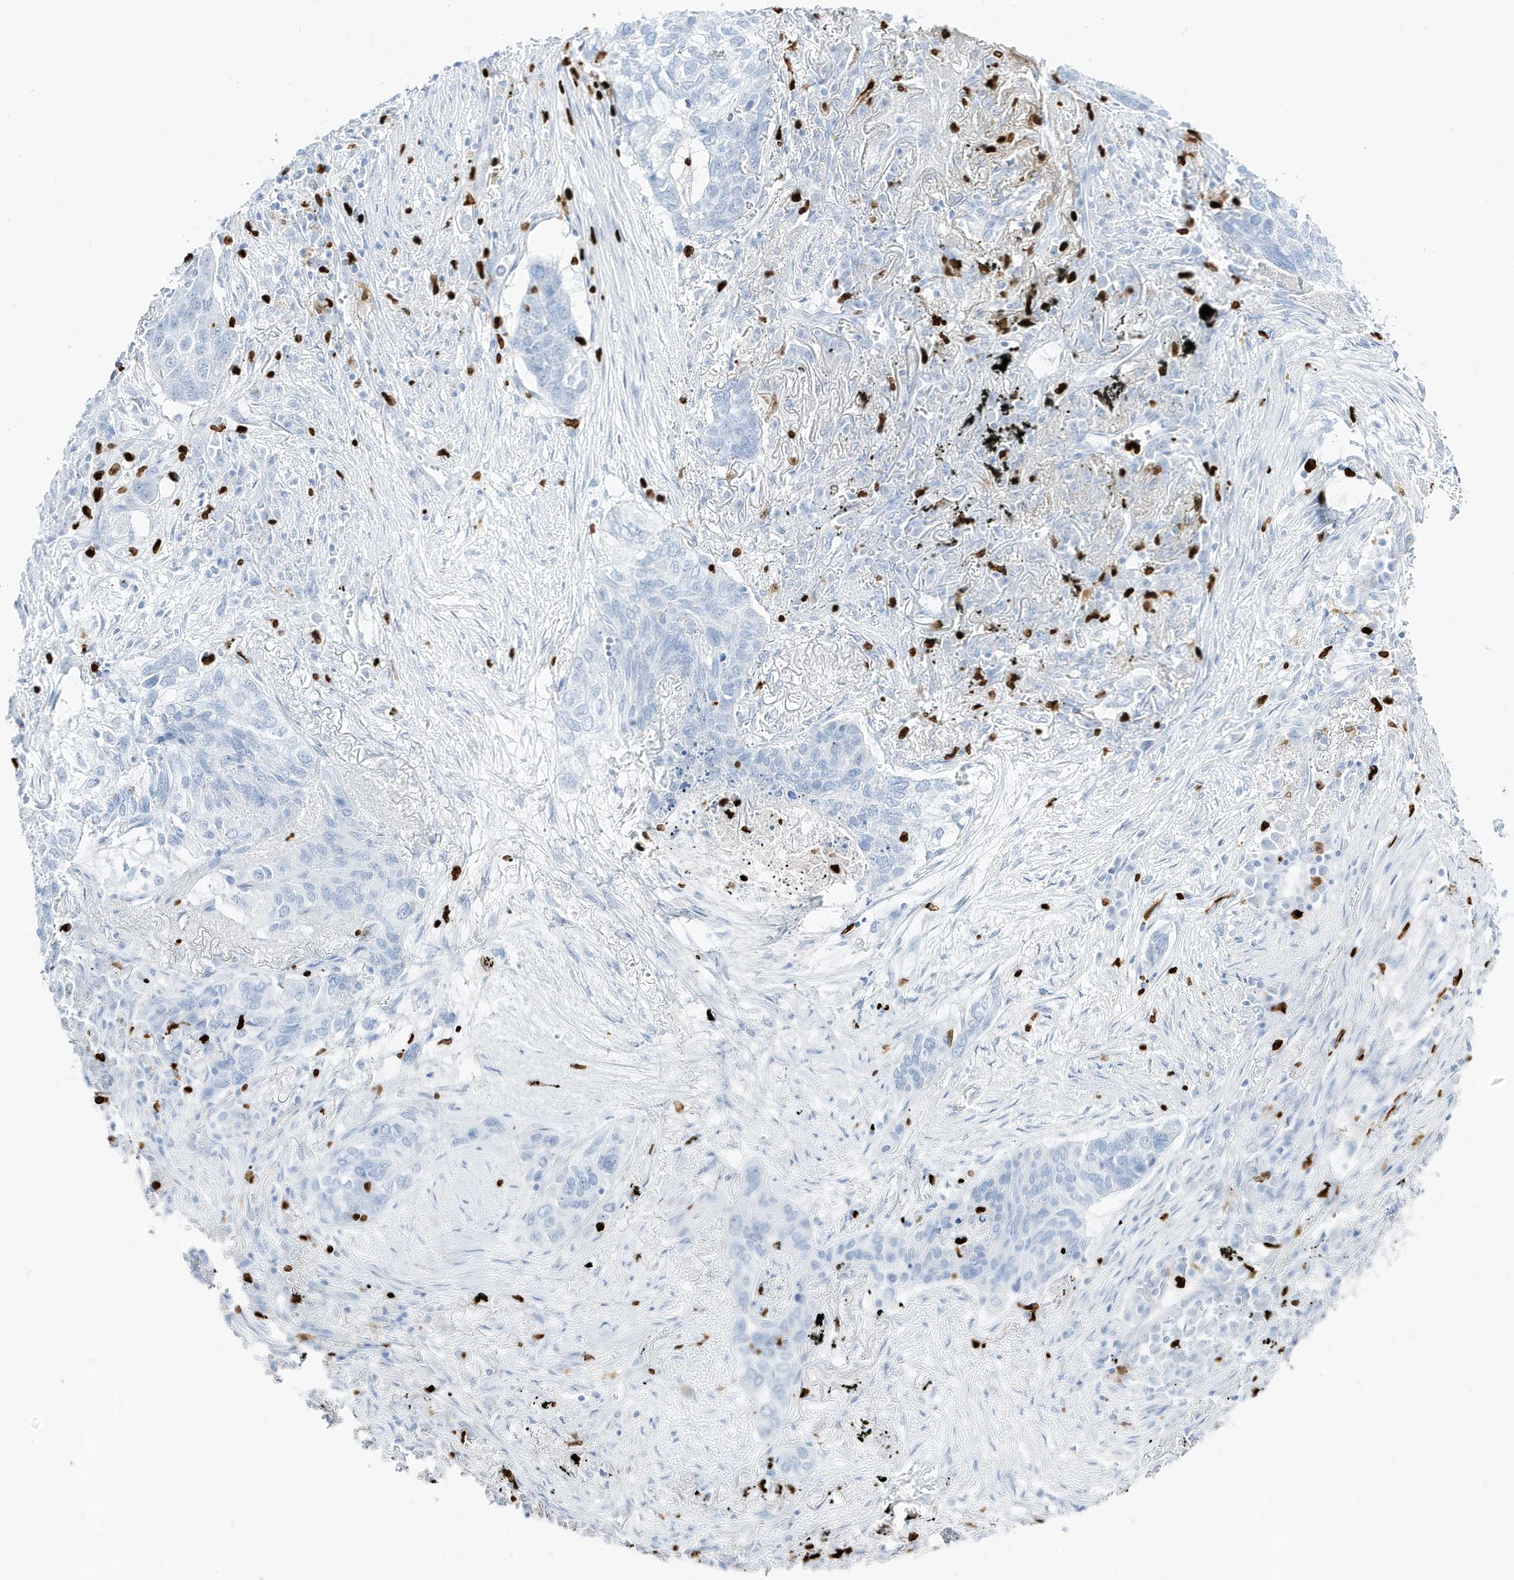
{"staining": {"intensity": "negative", "quantity": "none", "location": "none"}, "tissue": "lung cancer", "cell_type": "Tumor cells", "image_type": "cancer", "snomed": [{"axis": "morphology", "description": "Squamous cell carcinoma, NOS"}, {"axis": "topography", "description": "Lung"}], "caption": "This is an IHC image of squamous cell carcinoma (lung). There is no staining in tumor cells.", "gene": "MNDA", "patient": {"sex": "female", "age": 63}}